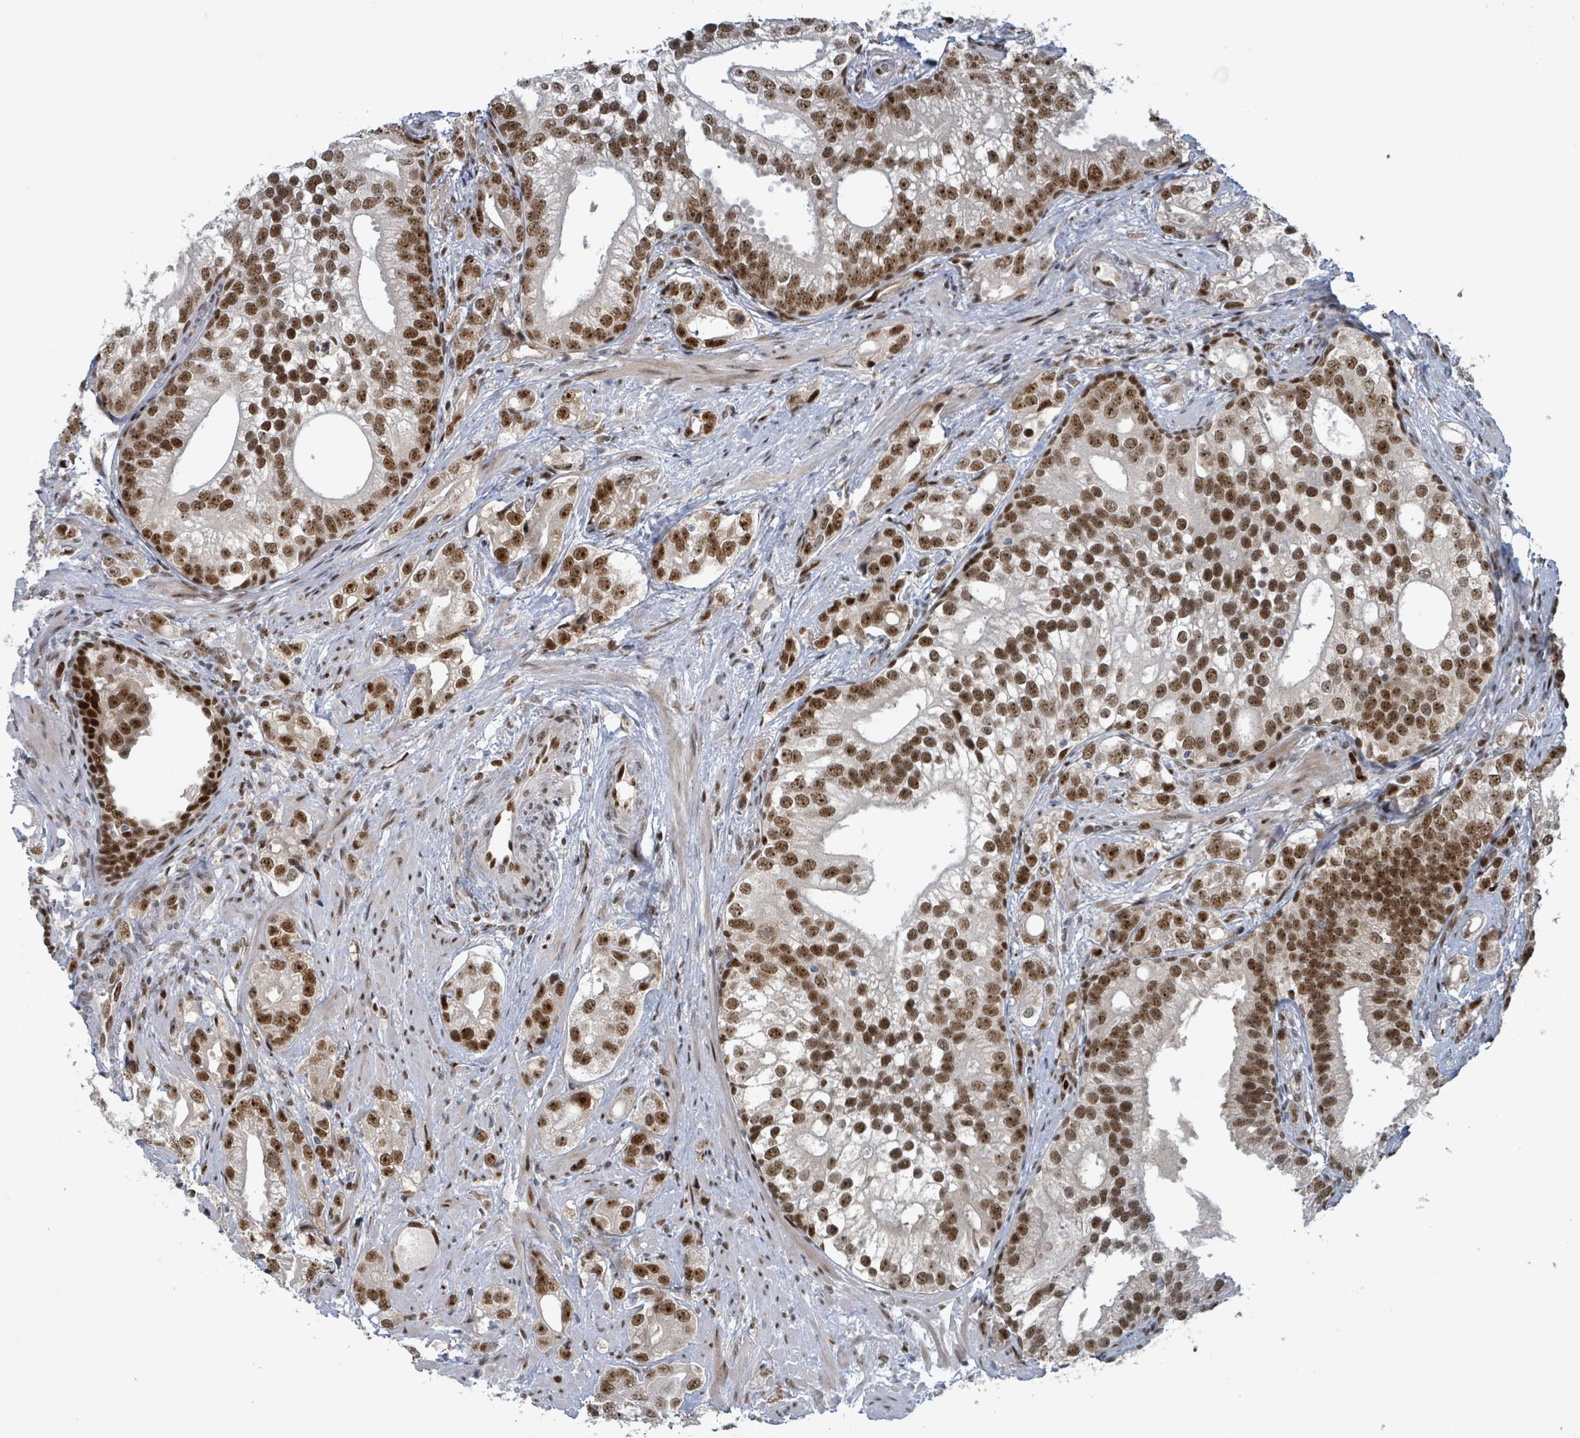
{"staining": {"intensity": "strong", "quantity": ">75%", "location": "nuclear"}, "tissue": "prostate cancer", "cell_type": "Tumor cells", "image_type": "cancer", "snomed": [{"axis": "morphology", "description": "Adenocarcinoma, High grade"}, {"axis": "topography", "description": "Prostate"}], "caption": "Immunohistochemistry (IHC) (DAB) staining of prostate cancer (adenocarcinoma (high-grade)) demonstrates strong nuclear protein positivity in about >75% of tumor cells. (brown staining indicates protein expression, while blue staining denotes nuclei).", "gene": "KLF3", "patient": {"sex": "male", "age": 75}}